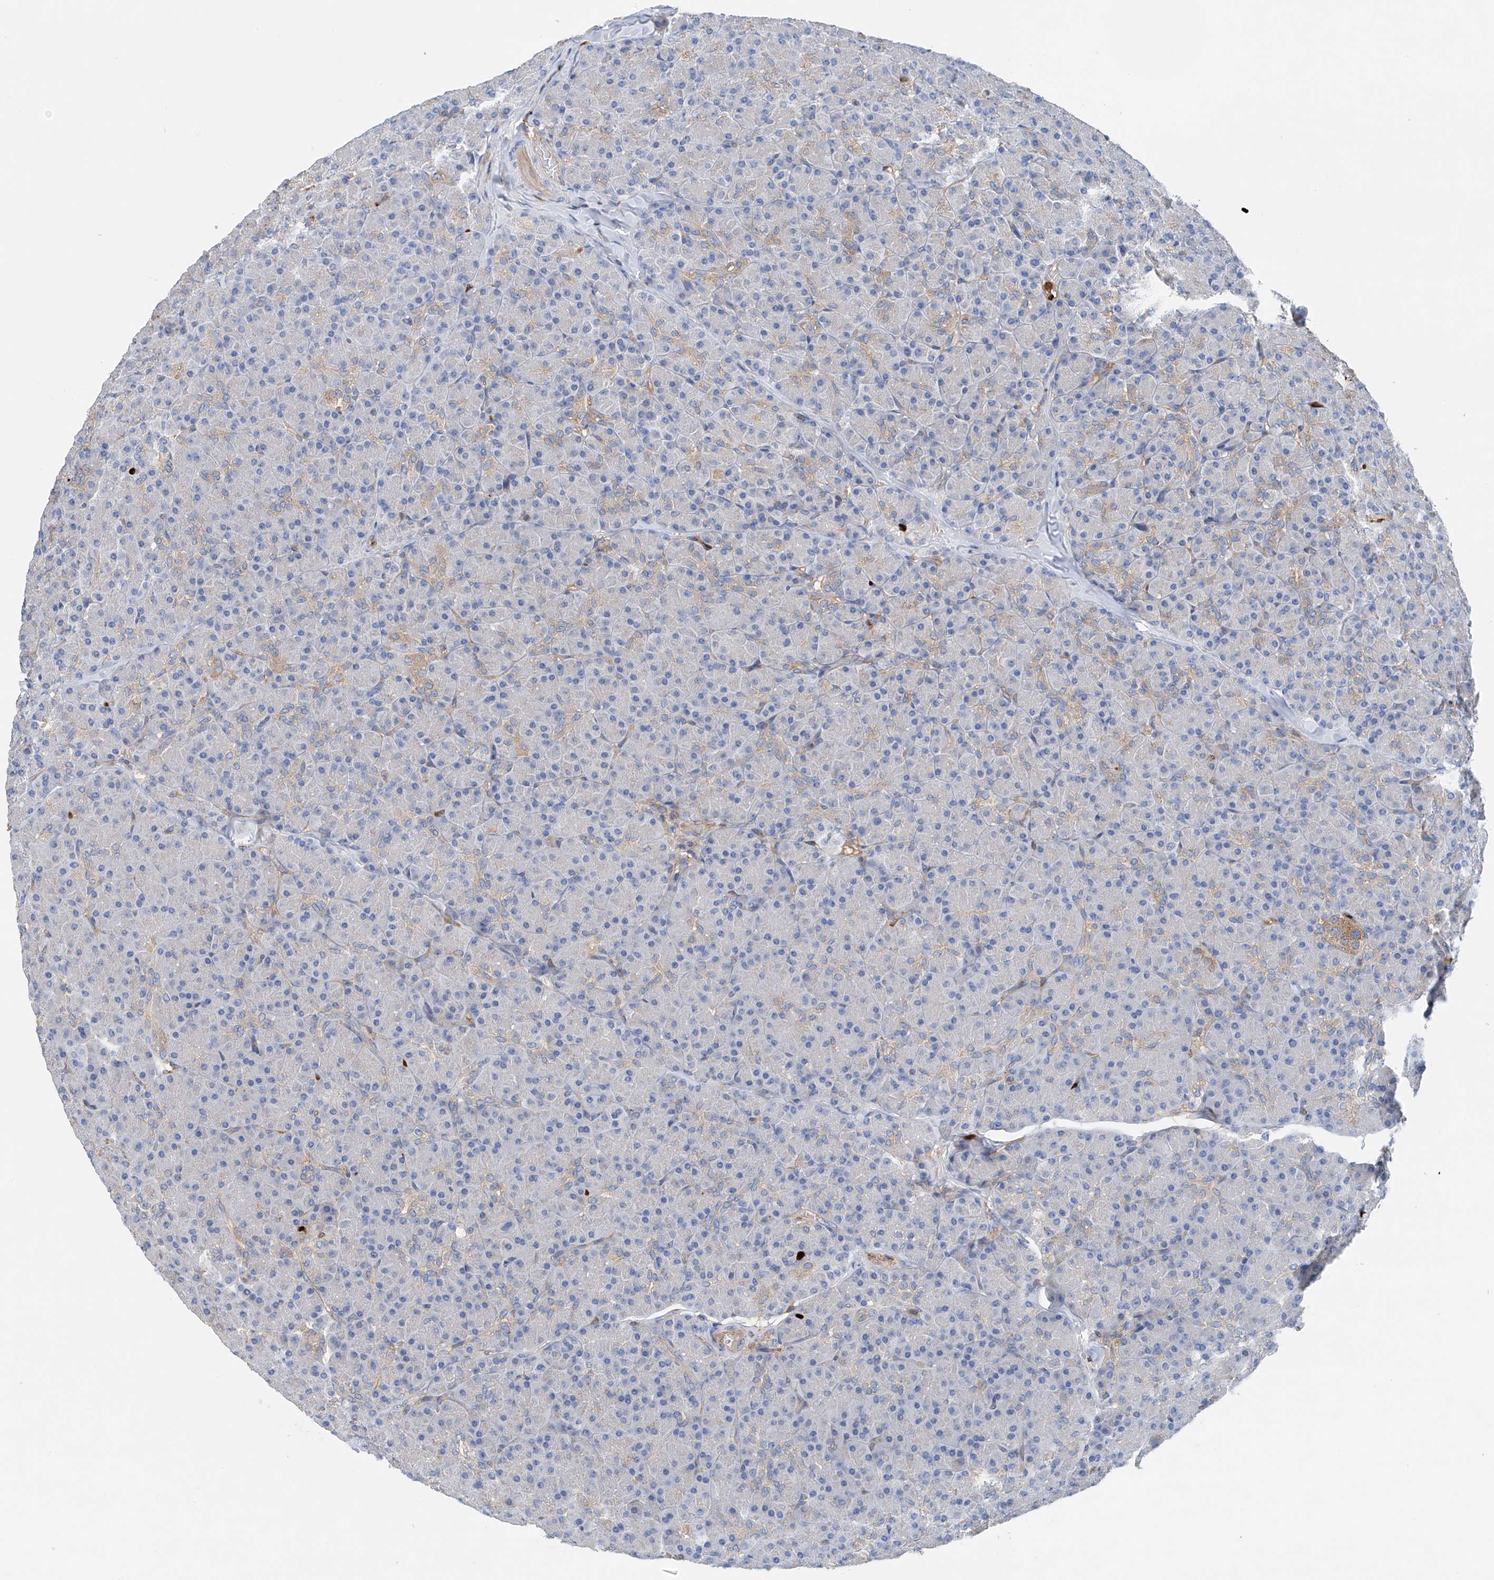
{"staining": {"intensity": "moderate", "quantity": "<25%", "location": "cytoplasmic/membranous"}, "tissue": "pancreas", "cell_type": "Exocrine glandular cells", "image_type": "normal", "snomed": [{"axis": "morphology", "description": "Normal tissue, NOS"}, {"axis": "topography", "description": "Pancreas"}], "caption": "Unremarkable pancreas was stained to show a protein in brown. There is low levels of moderate cytoplasmic/membranous positivity in approximately <25% of exocrine glandular cells. (IHC, brightfield microscopy, high magnification).", "gene": "PHACTR2", "patient": {"sex": "female", "age": 43}}